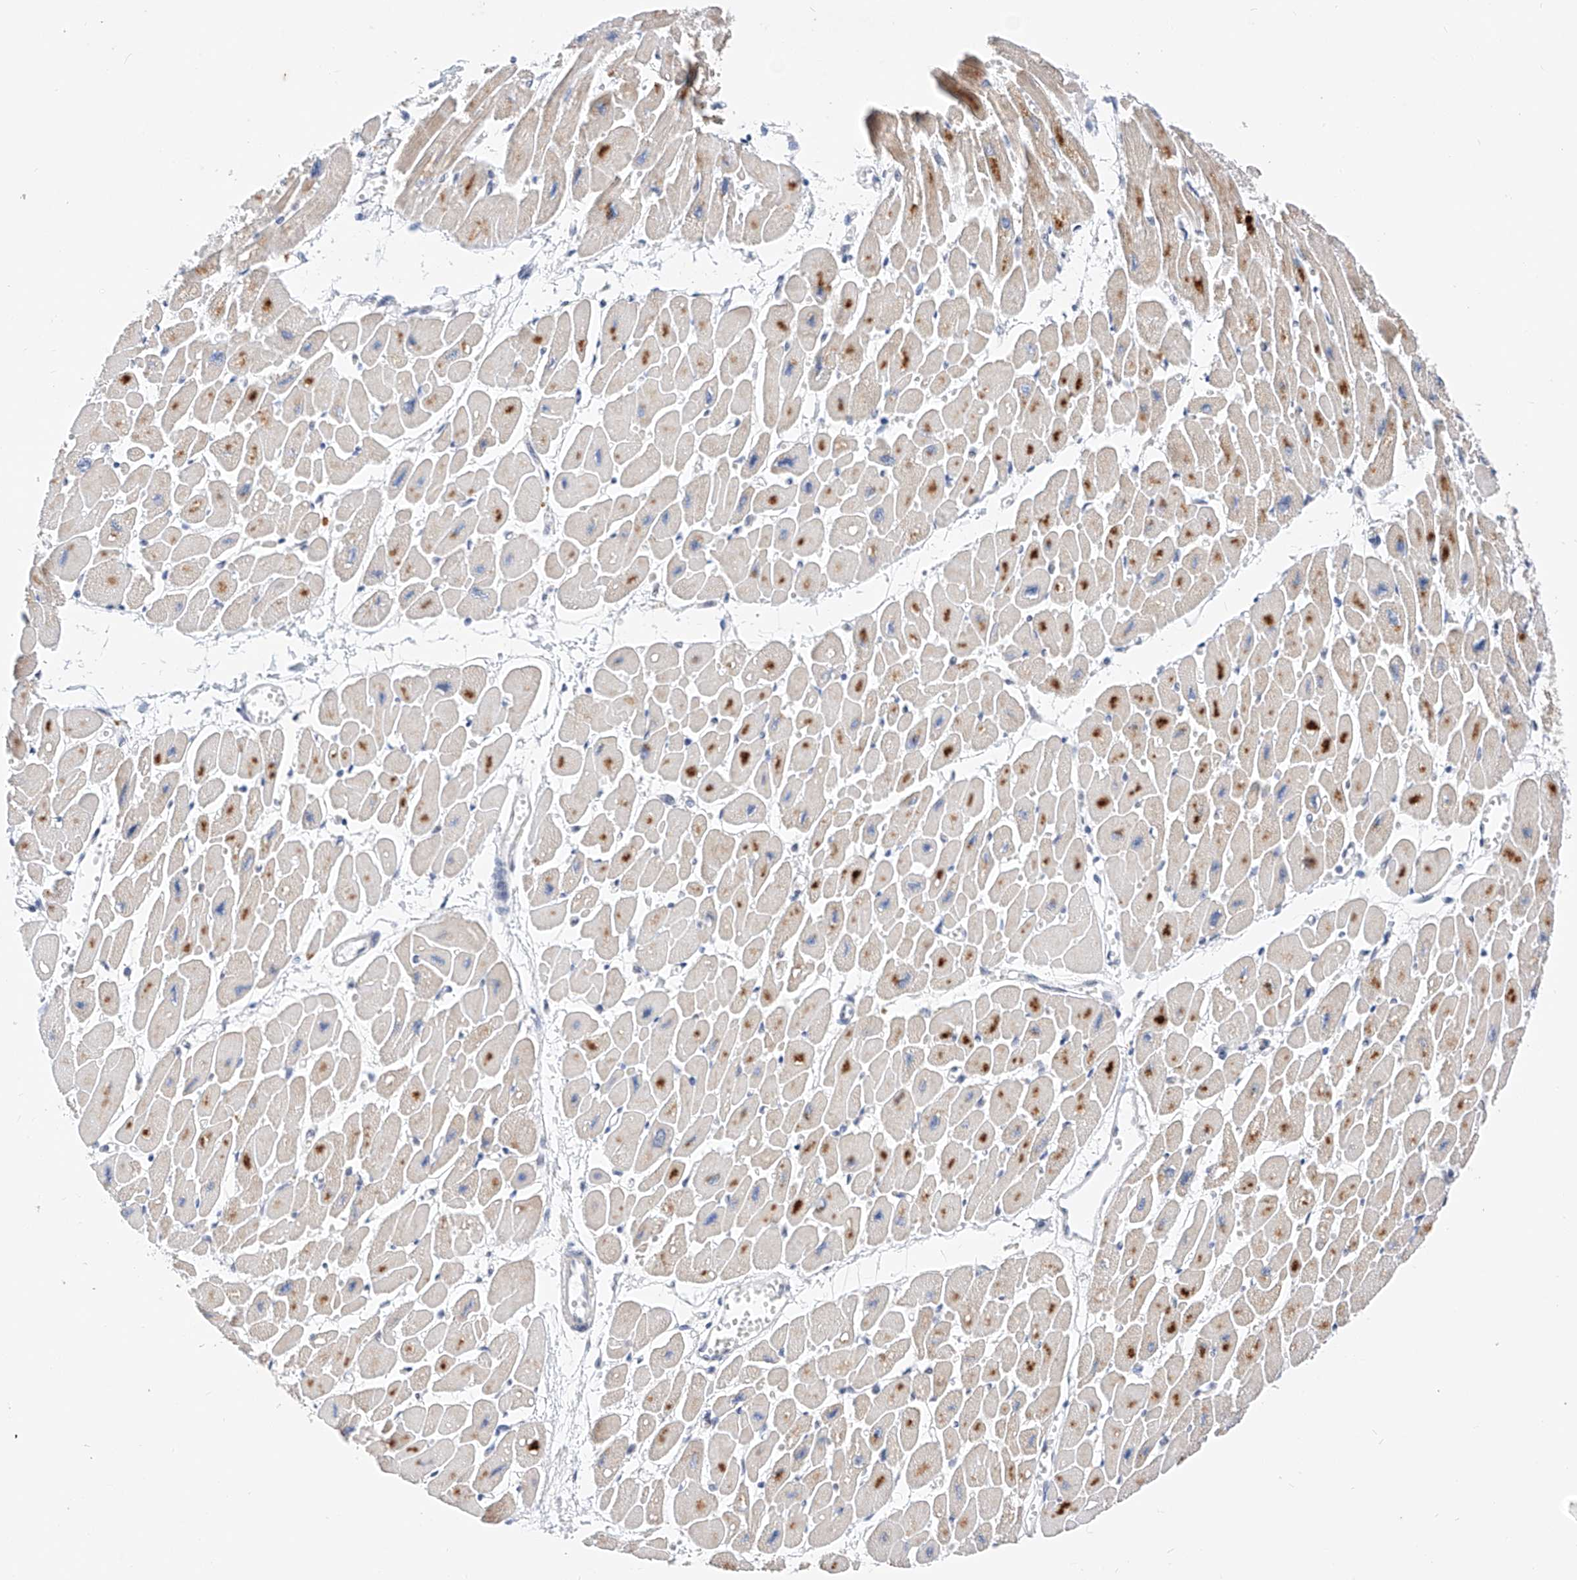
{"staining": {"intensity": "moderate", "quantity": "25%-75%", "location": "cytoplasmic/membranous"}, "tissue": "heart muscle", "cell_type": "Cardiomyocytes", "image_type": "normal", "snomed": [{"axis": "morphology", "description": "Normal tissue, NOS"}, {"axis": "topography", "description": "Heart"}], "caption": "Immunohistochemical staining of unremarkable human heart muscle displays medium levels of moderate cytoplasmic/membranous staining in approximately 25%-75% of cardiomyocytes.", "gene": "KCNJ1", "patient": {"sex": "female", "age": 54}}